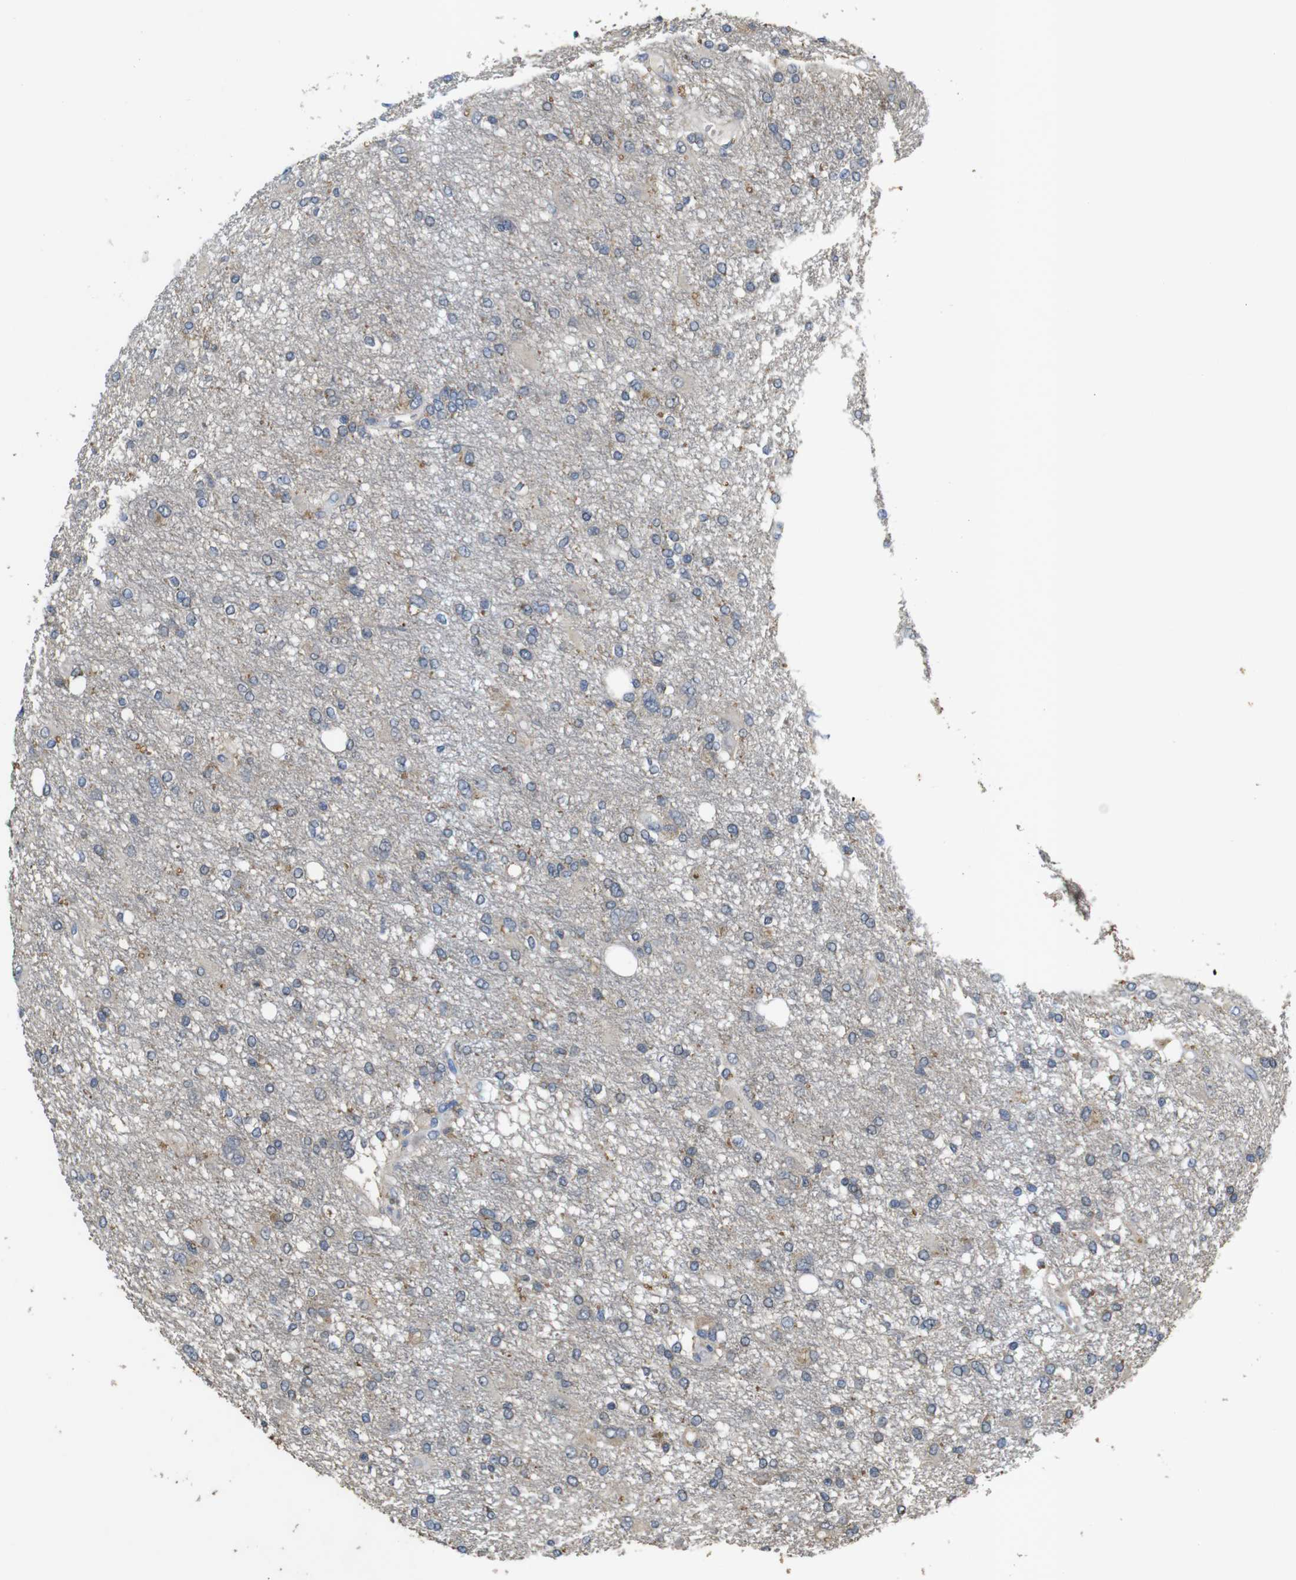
{"staining": {"intensity": "negative", "quantity": "none", "location": "none"}, "tissue": "glioma", "cell_type": "Tumor cells", "image_type": "cancer", "snomed": [{"axis": "morphology", "description": "Glioma, malignant, High grade"}, {"axis": "topography", "description": "Brain"}], "caption": "Glioma was stained to show a protein in brown. There is no significant expression in tumor cells. (Brightfield microscopy of DAB (3,3'-diaminobenzidine) immunohistochemistry at high magnification).", "gene": "MAGI2", "patient": {"sex": "female", "age": 59}}